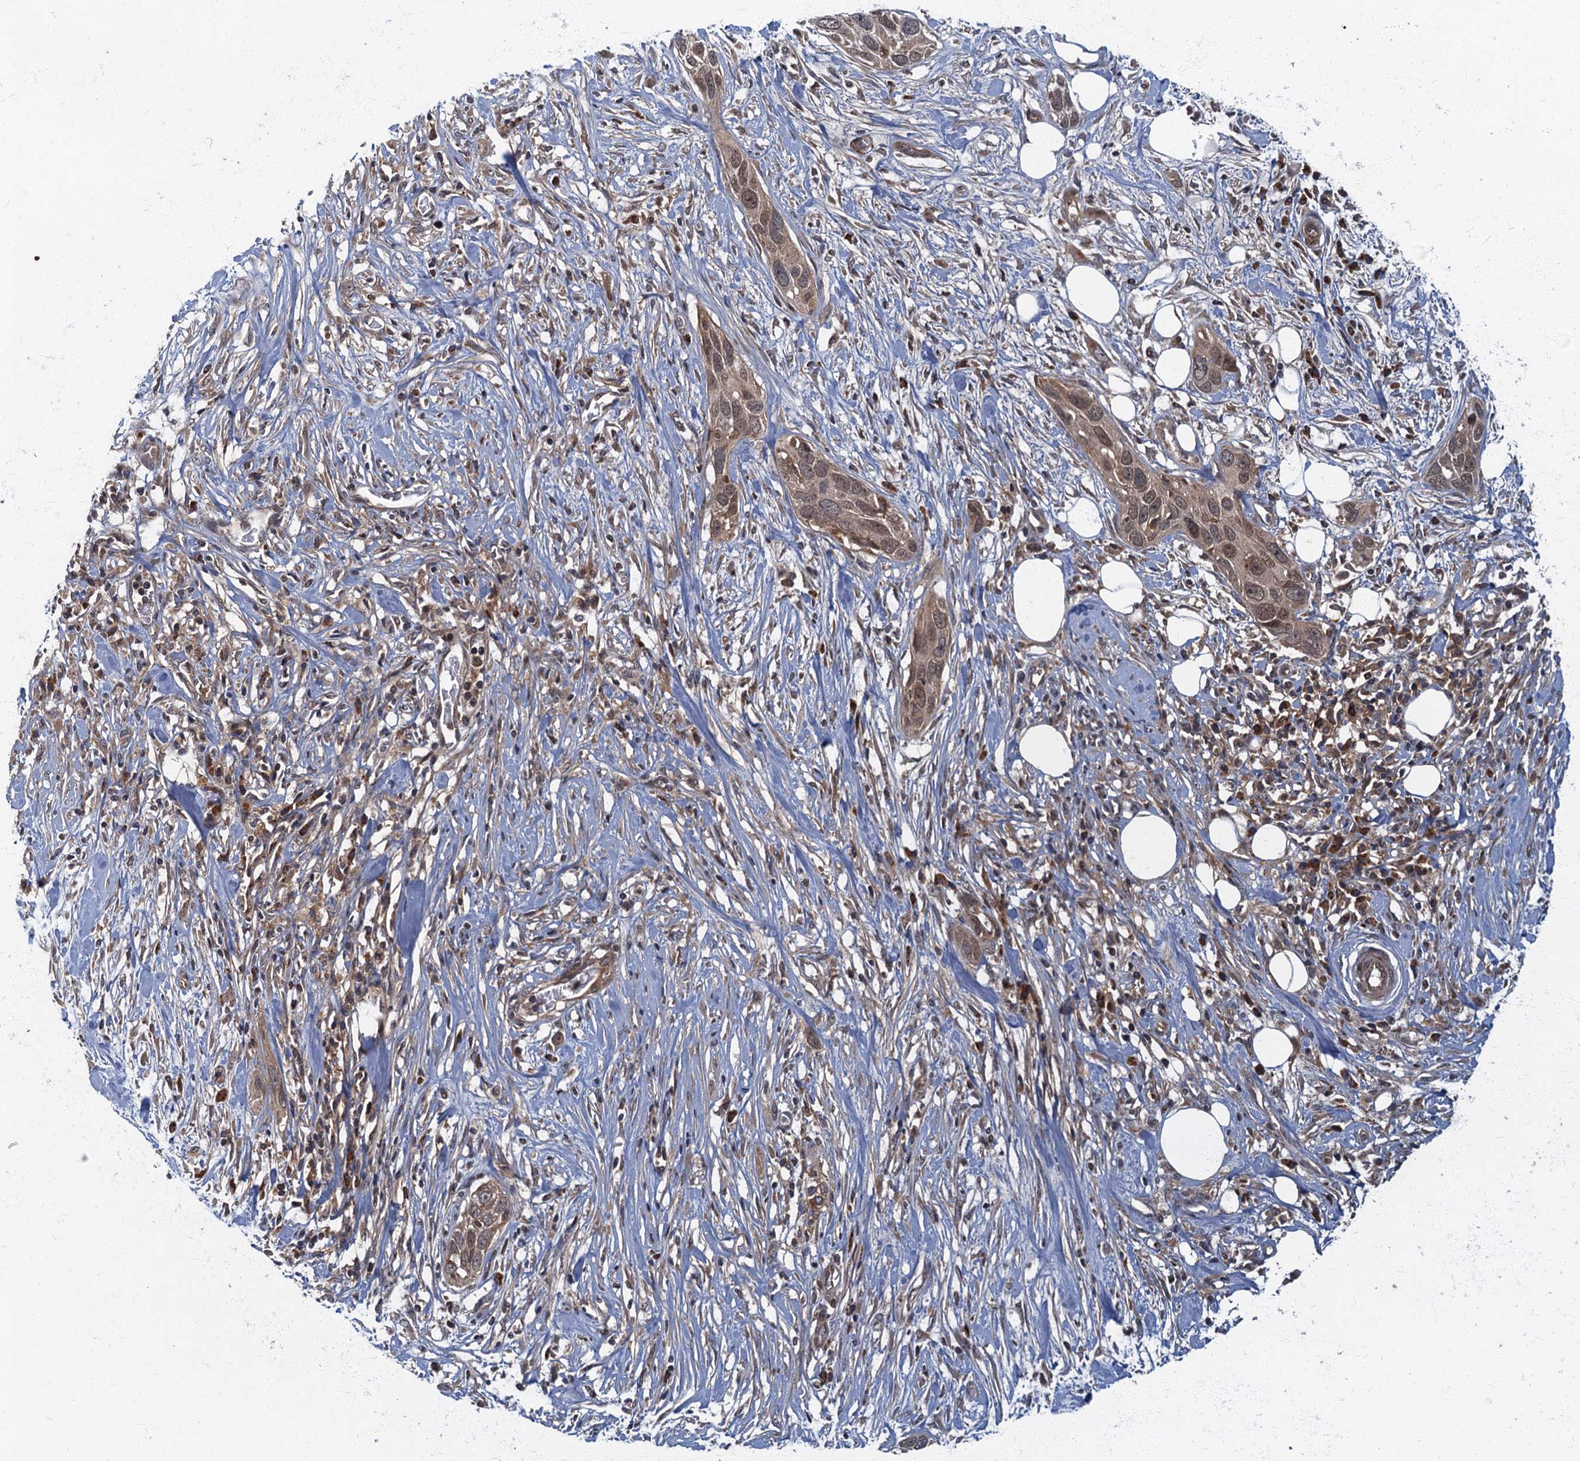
{"staining": {"intensity": "moderate", "quantity": ">75%", "location": "cytoplasmic/membranous"}, "tissue": "pancreatic cancer", "cell_type": "Tumor cells", "image_type": "cancer", "snomed": [{"axis": "morphology", "description": "Adenocarcinoma, NOS"}, {"axis": "topography", "description": "Pancreas"}], "caption": "Pancreatic adenocarcinoma stained with a protein marker shows moderate staining in tumor cells.", "gene": "SLC11A2", "patient": {"sex": "female", "age": 60}}